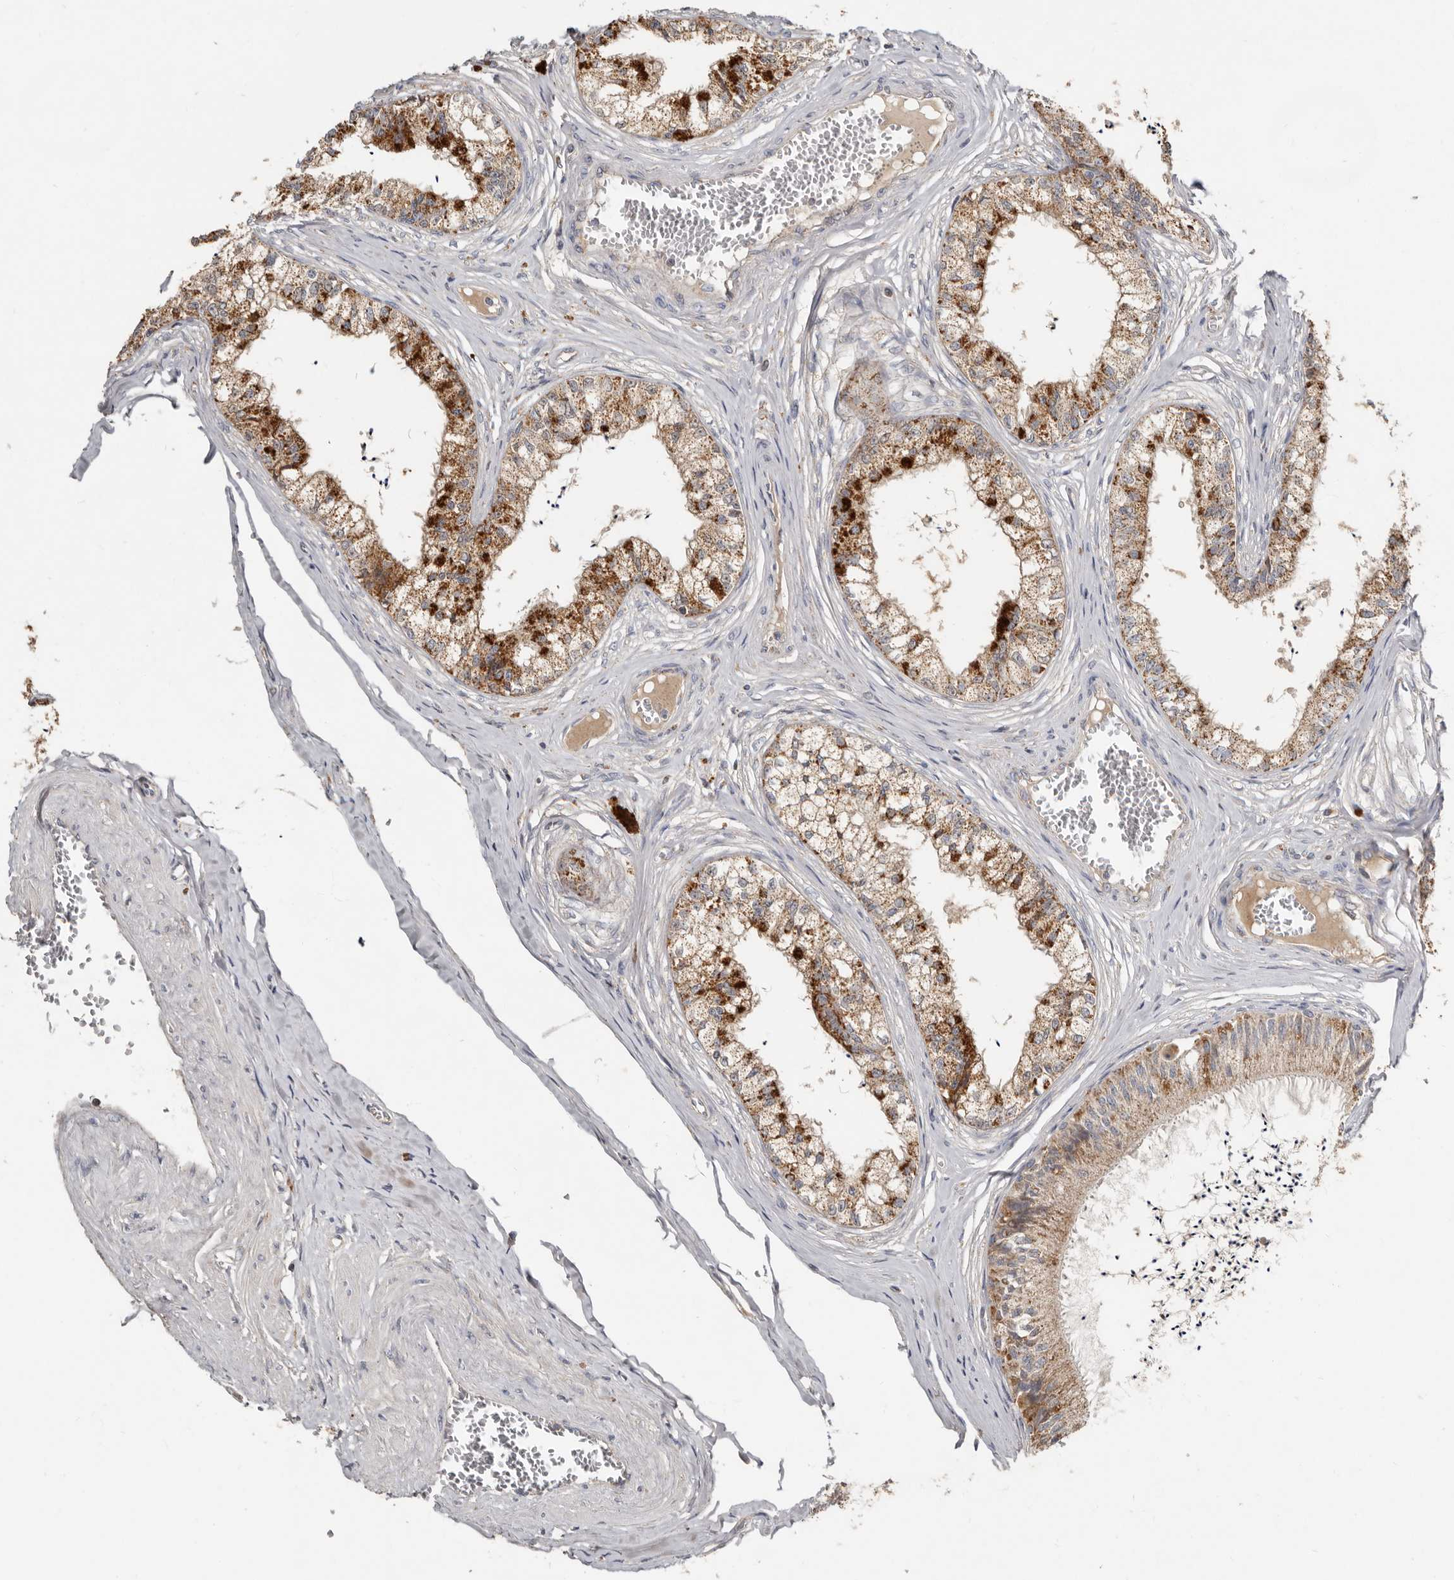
{"staining": {"intensity": "strong", "quantity": "<25%", "location": "cytoplasmic/membranous"}, "tissue": "epididymis", "cell_type": "Glandular cells", "image_type": "normal", "snomed": [{"axis": "morphology", "description": "Normal tissue, NOS"}, {"axis": "topography", "description": "Epididymis"}], "caption": "Glandular cells show medium levels of strong cytoplasmic/membranous expression in approximately <25% of cells in benign human epididymis. Using DAB (3,3'-diaminobenzidine) (brown) and hematoxylin (blue) stains, captured at high magnification using brightfield microscopy.", "gene": "KIF26B", "patient": {"sex": "male", "age": 79}}